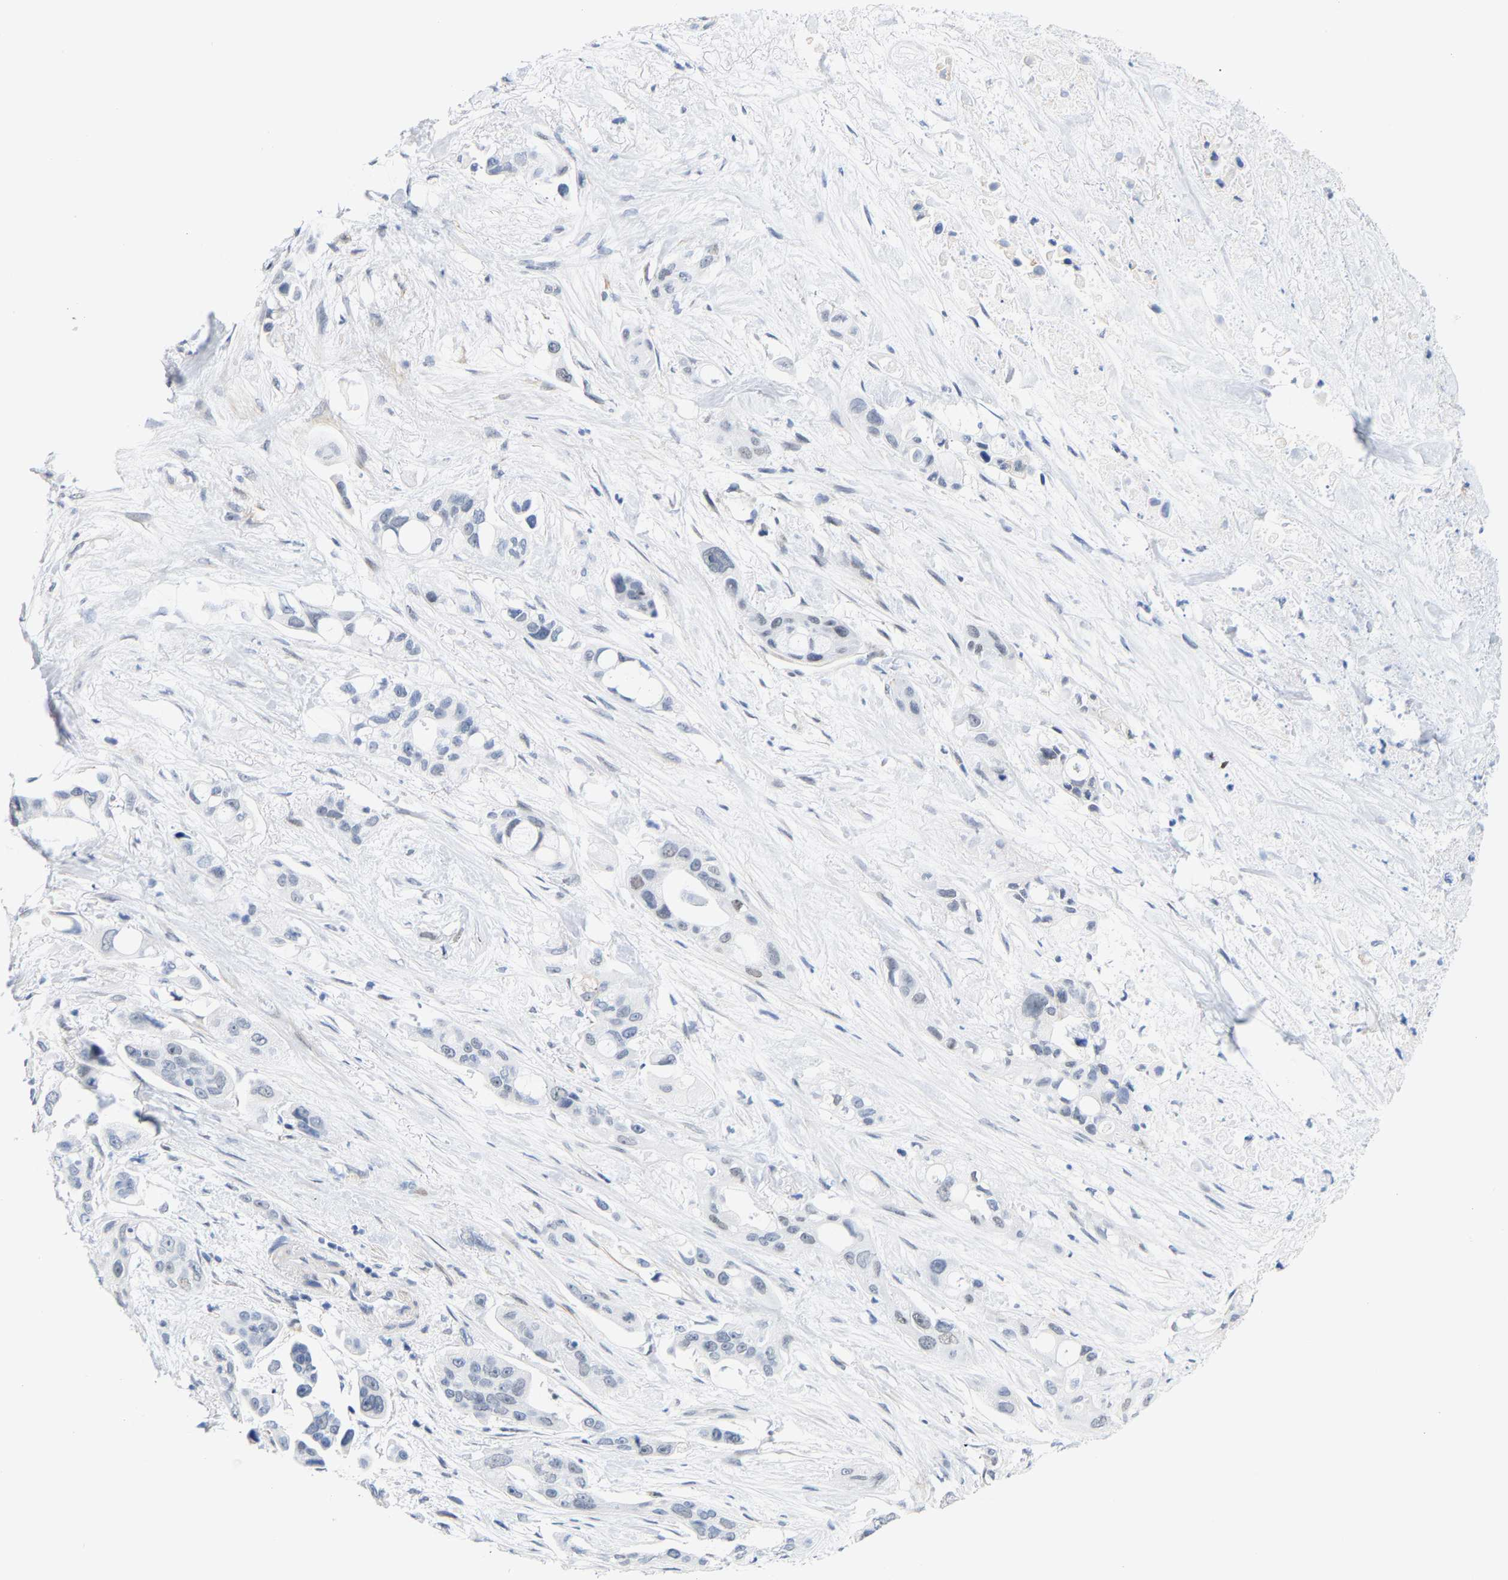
{"staining": {"intensity": "negative", "quantity": "none", "location": "none"}, "tissue": "pancreatic cancer", "cell_type": "Tumor cells", "image_type": "cancer", "snomed": [{"axis": "morphology", "description": "Adenocarcinoma, NOS"}, {"axis": "topography", "description": "Pancreas"}], "caption": "Tumor cells are negative for protein expression in human pancreatic cancer.", "gene": "FAM180A", "patient": {"sex": "male", "age": 53}}